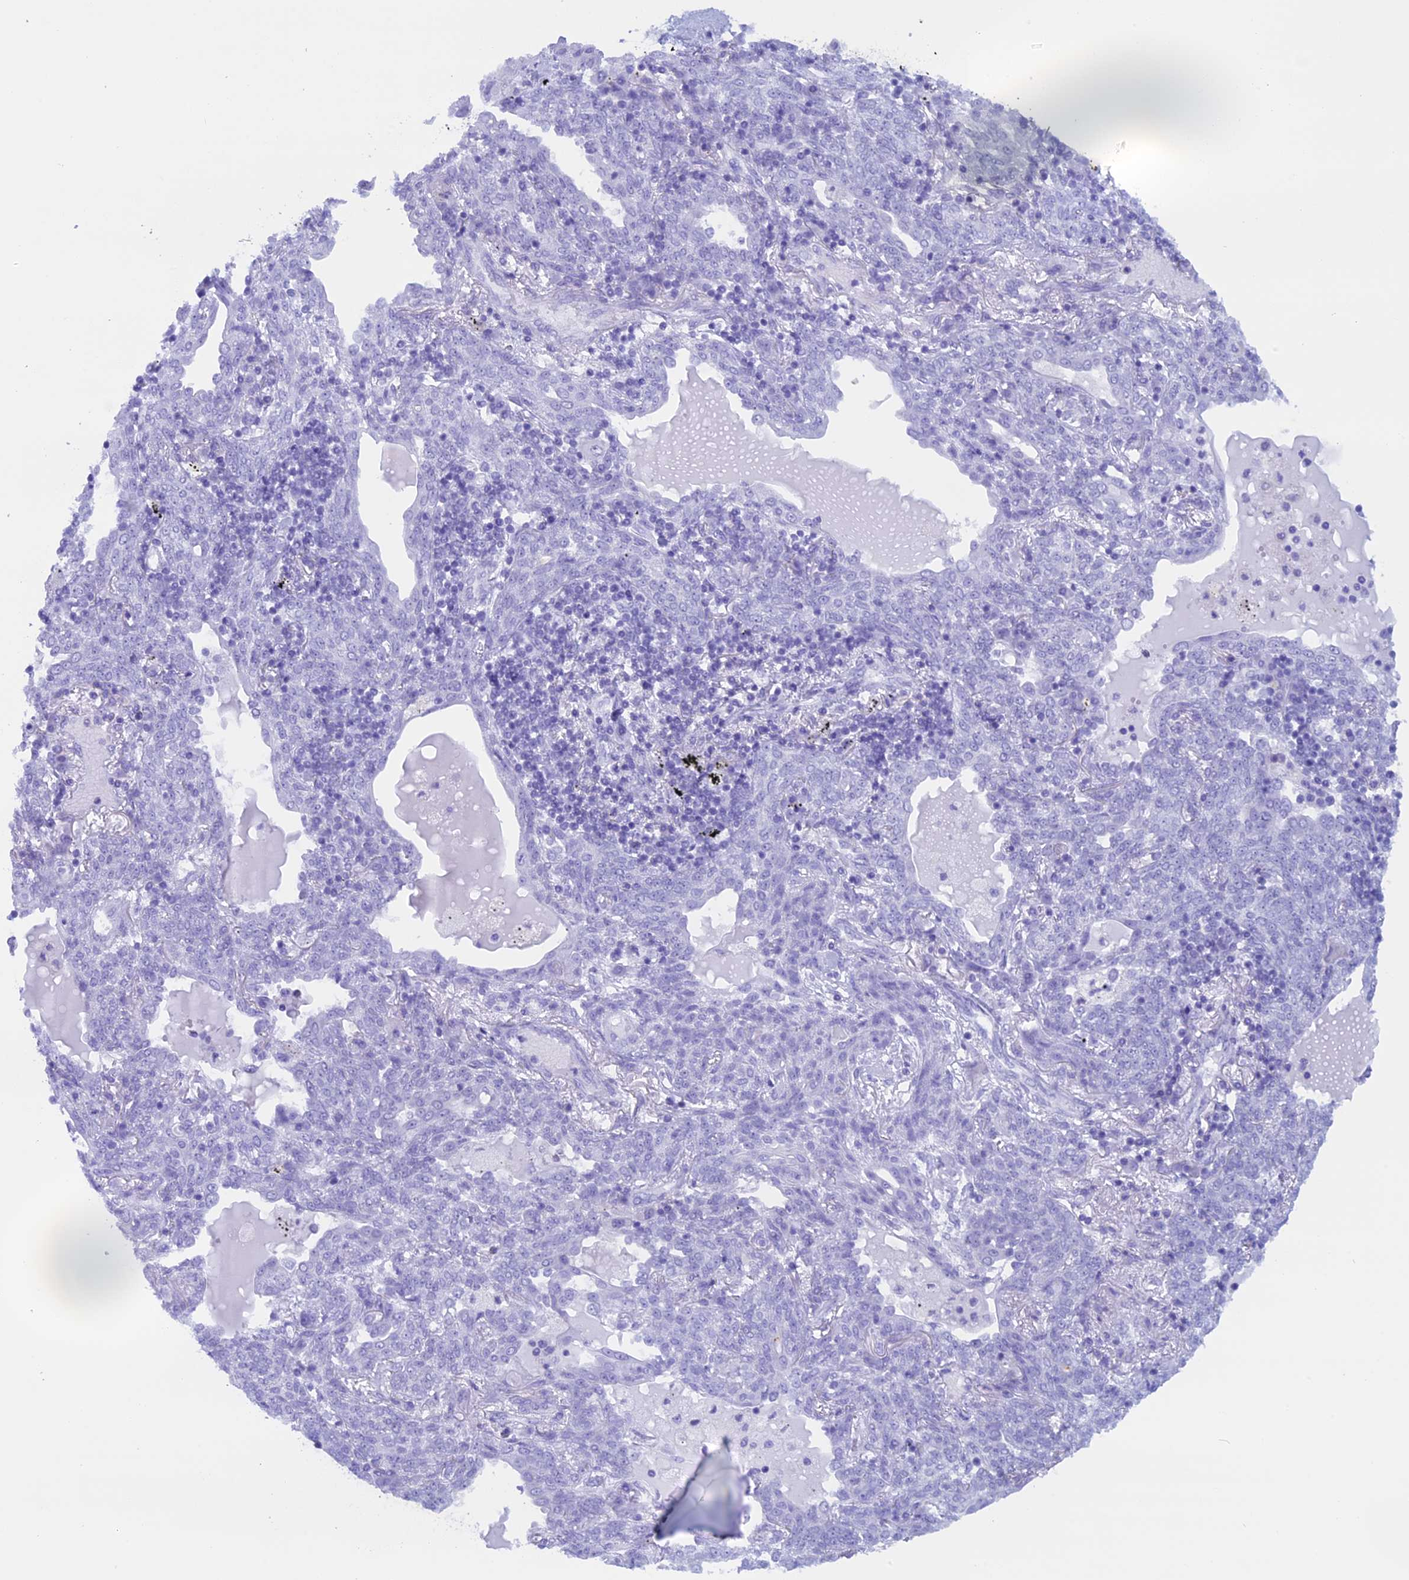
{"staining": {"intensity": "negative", "quantity": "none", "location": "none"}, "tissue": "lung cancer", "cell_type": "Tumor cells", "image_type": "cancer", "snomed": [{"axis": "morphology", "description": "Squamous cell carcinoma, NOS"}, {"axis": "topography", "description": "Lung"}], "caption": "This is an IHC histopathology image of human lung cancer. There is no staining in tumor cells.", "gene": "FAM169A", "patient": {"sex": "female", "age": 70}}